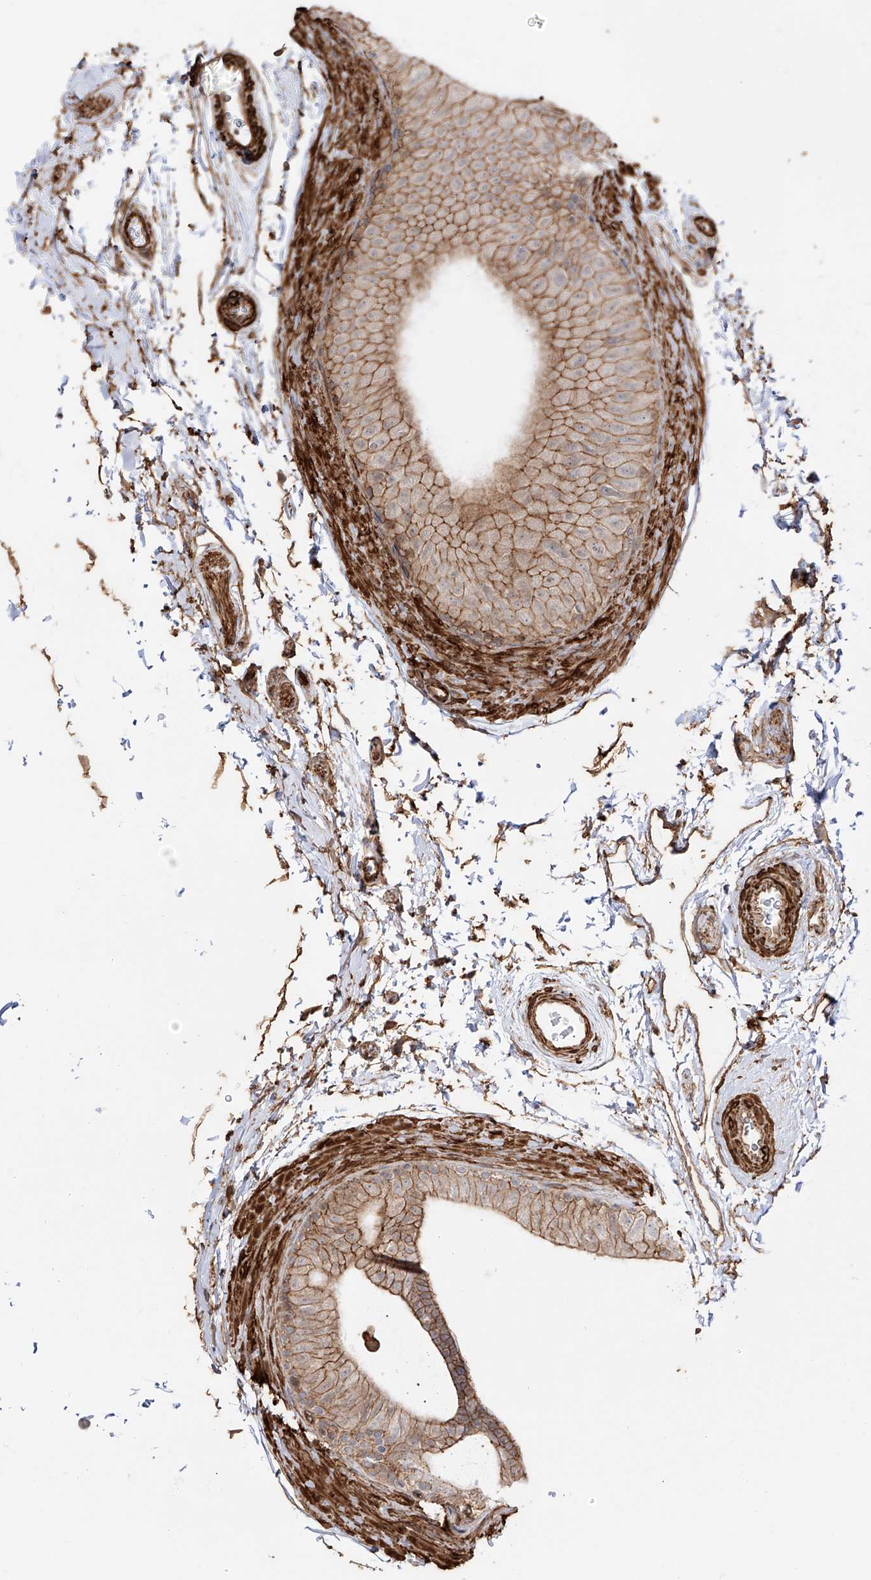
{"staining": {"intensity": "moderate", "quantity": ">75%", "location": "cytoplasmic/membranous"}, "tissue": "epididymis", "cell_type": "Glandular cells", "image_type": "normal", "snomed": [{"axis": "morphology", "description": "Normal tissue, NOS"}, {"axis": "topography", "description": "Epididymis"}], "caption": "This photomicrograph reveals normal epididymis stained with immunohistochemistry to label a protein in brown. The cytoplasmic/membranous of glandular cells show moderate positivity for the protein. Nuclei are counter-stained blue.", "gene": "ZNF180", "patient": {"sex": "male", "age": 49}}